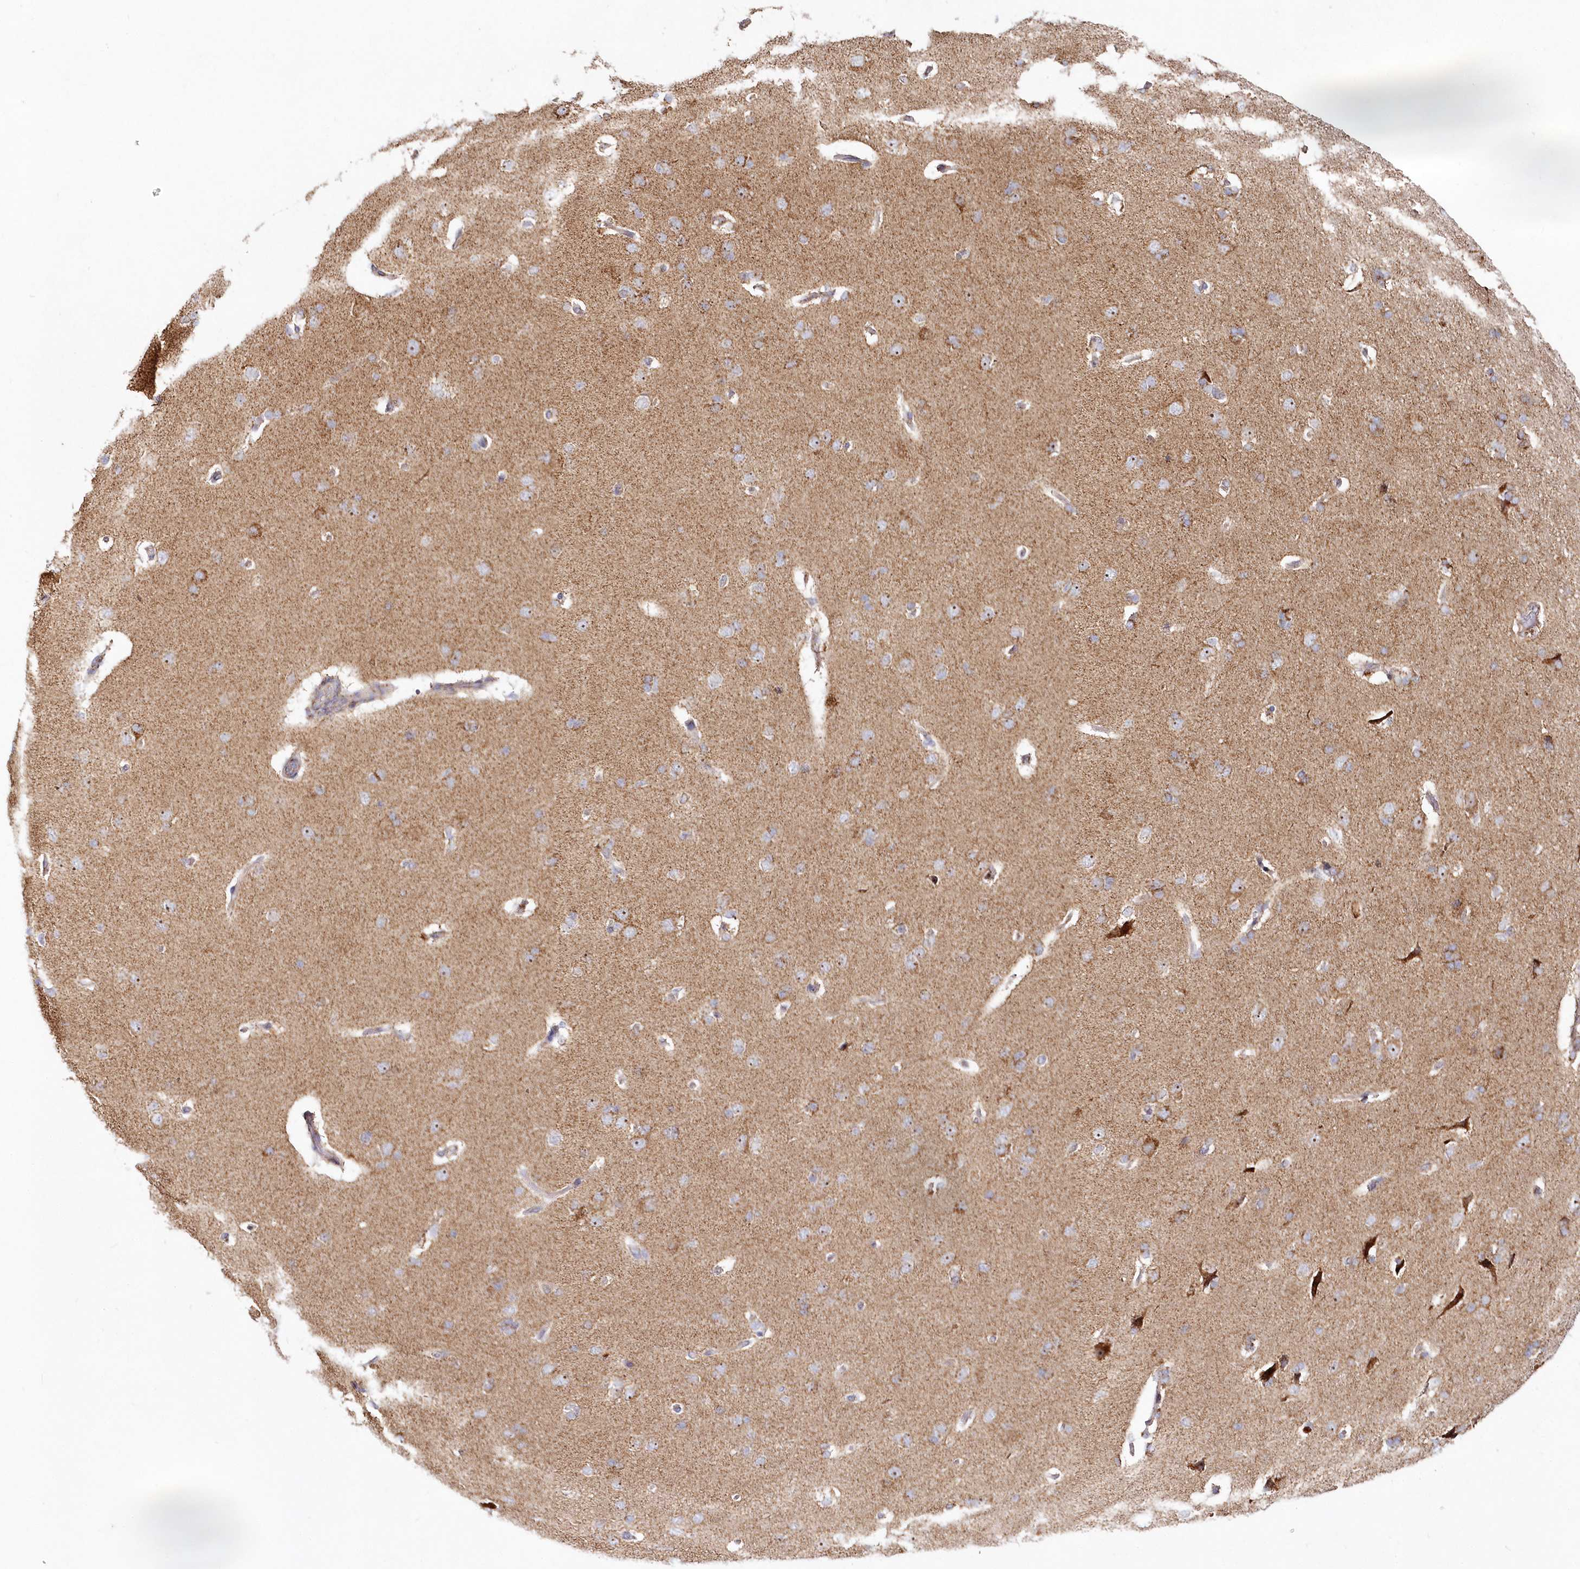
{"staining": {"intensity": "weak", "quantity": "<25%", "location": "cytoplasmic/membranous"}, "tissue": "cerebral cortex", "cell_type": "Endothelial cells", "image_type": "normal", "snomed": [{"axis": "morphology", "description": "Normal tissue, NOS"}, {"axis": "topography", "description": "Cerebral cortex"}], "caption": "Immunohistochemical staining of benign cerebral cortex shows no significant positivity in endothelial cells. (Immunohistochemistry (ihc), brightfield microscopy, high magnification).", "gene": "DNA2", "patient": {"sex": "male", "age": 62}}